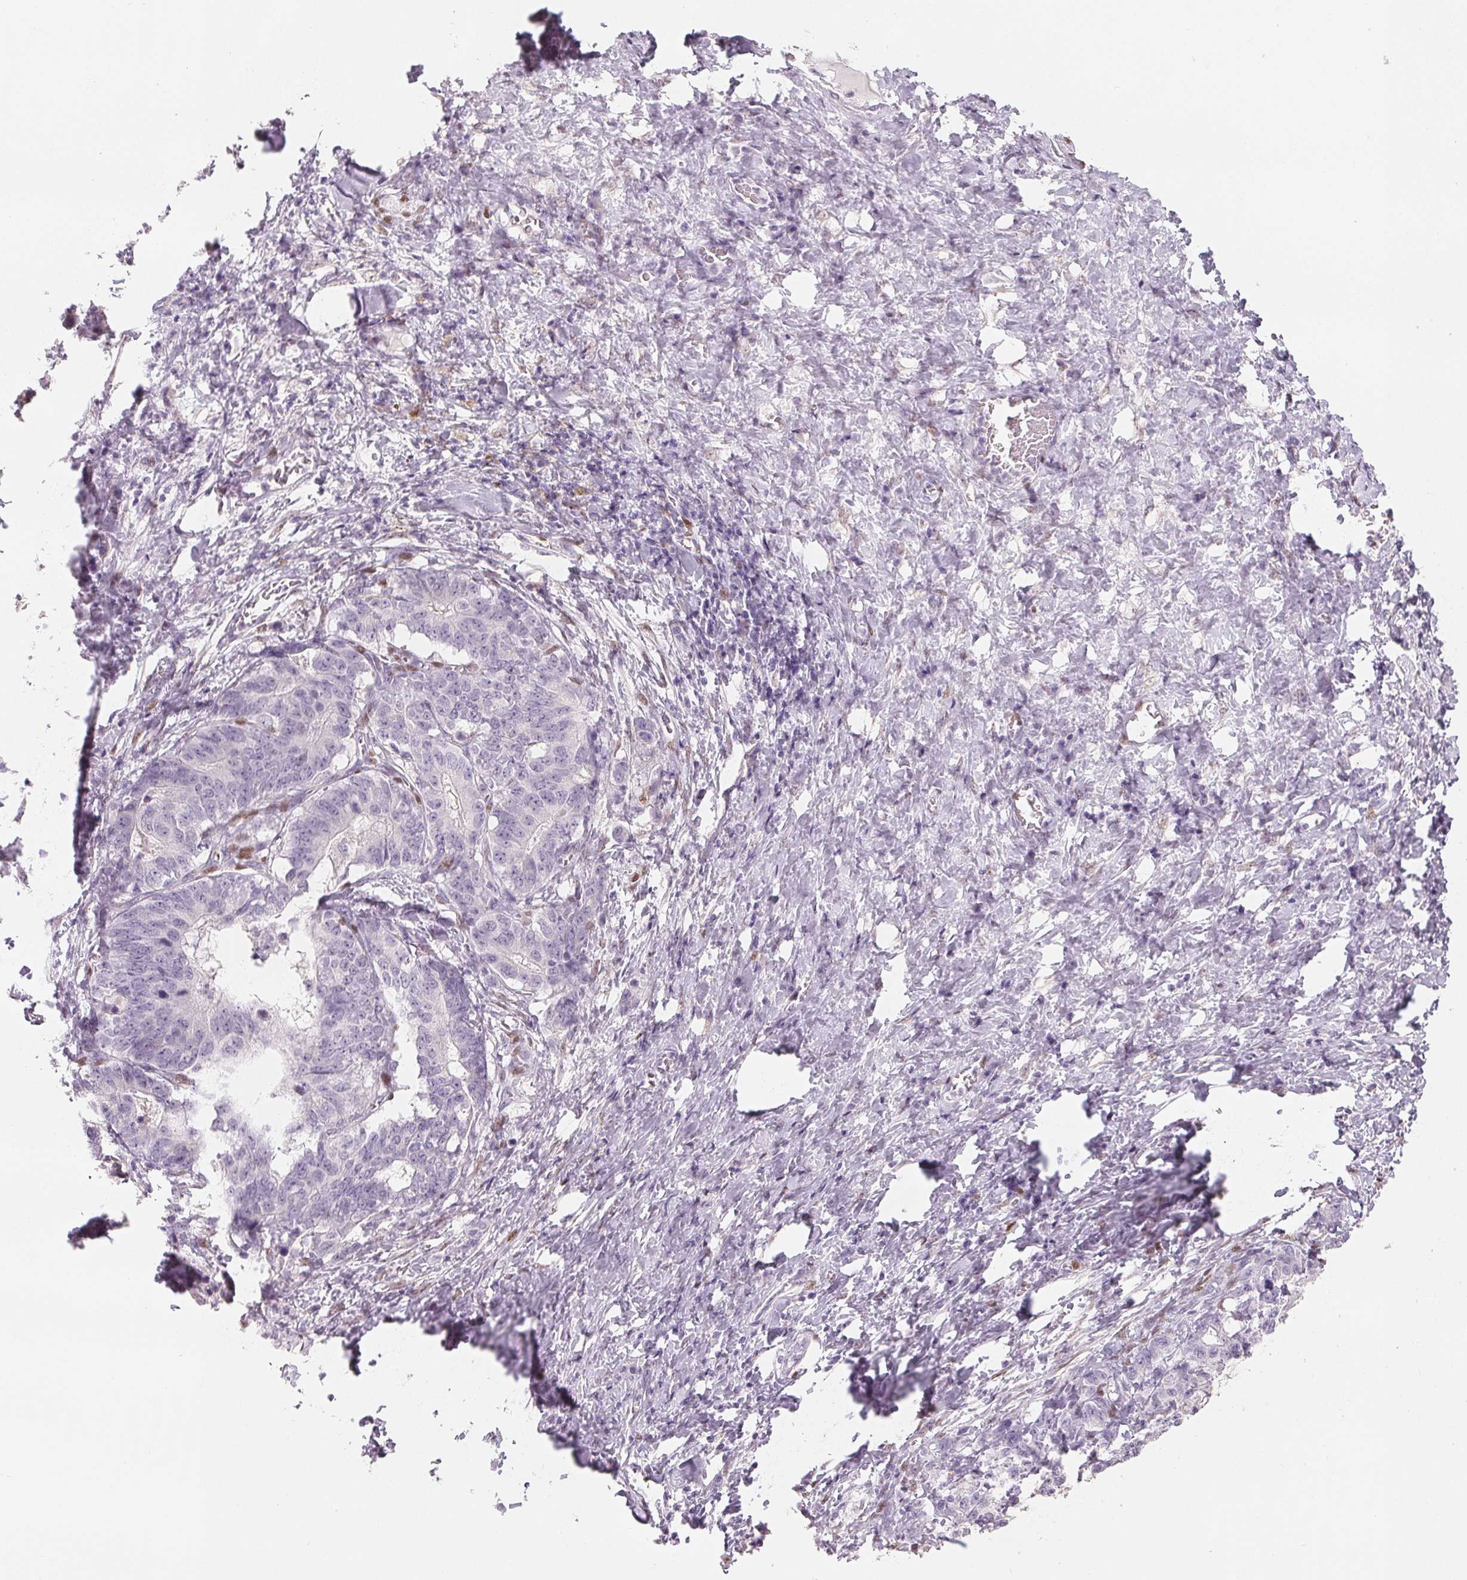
{"staining": {"intensity": "negative", "quantity": "none", "location": "none"}, "tissue": "stomach cancer", "cell_type": "Tumor cells", "image_type": "cancer", "snomed": [{"axis": "morphology", "description": "Normal tissue, NOS"}, {"axis": "morphology", "description": "Adenocarcinoma, NOS"}, {"axis": "topography", "description": "Stomach"}], "caption": "The photomicrograph demonstrates no staining of tumor cells in stomach cancer.", "gene": "SMARCD3", "patient": {"sex": "female", "age": 64}}